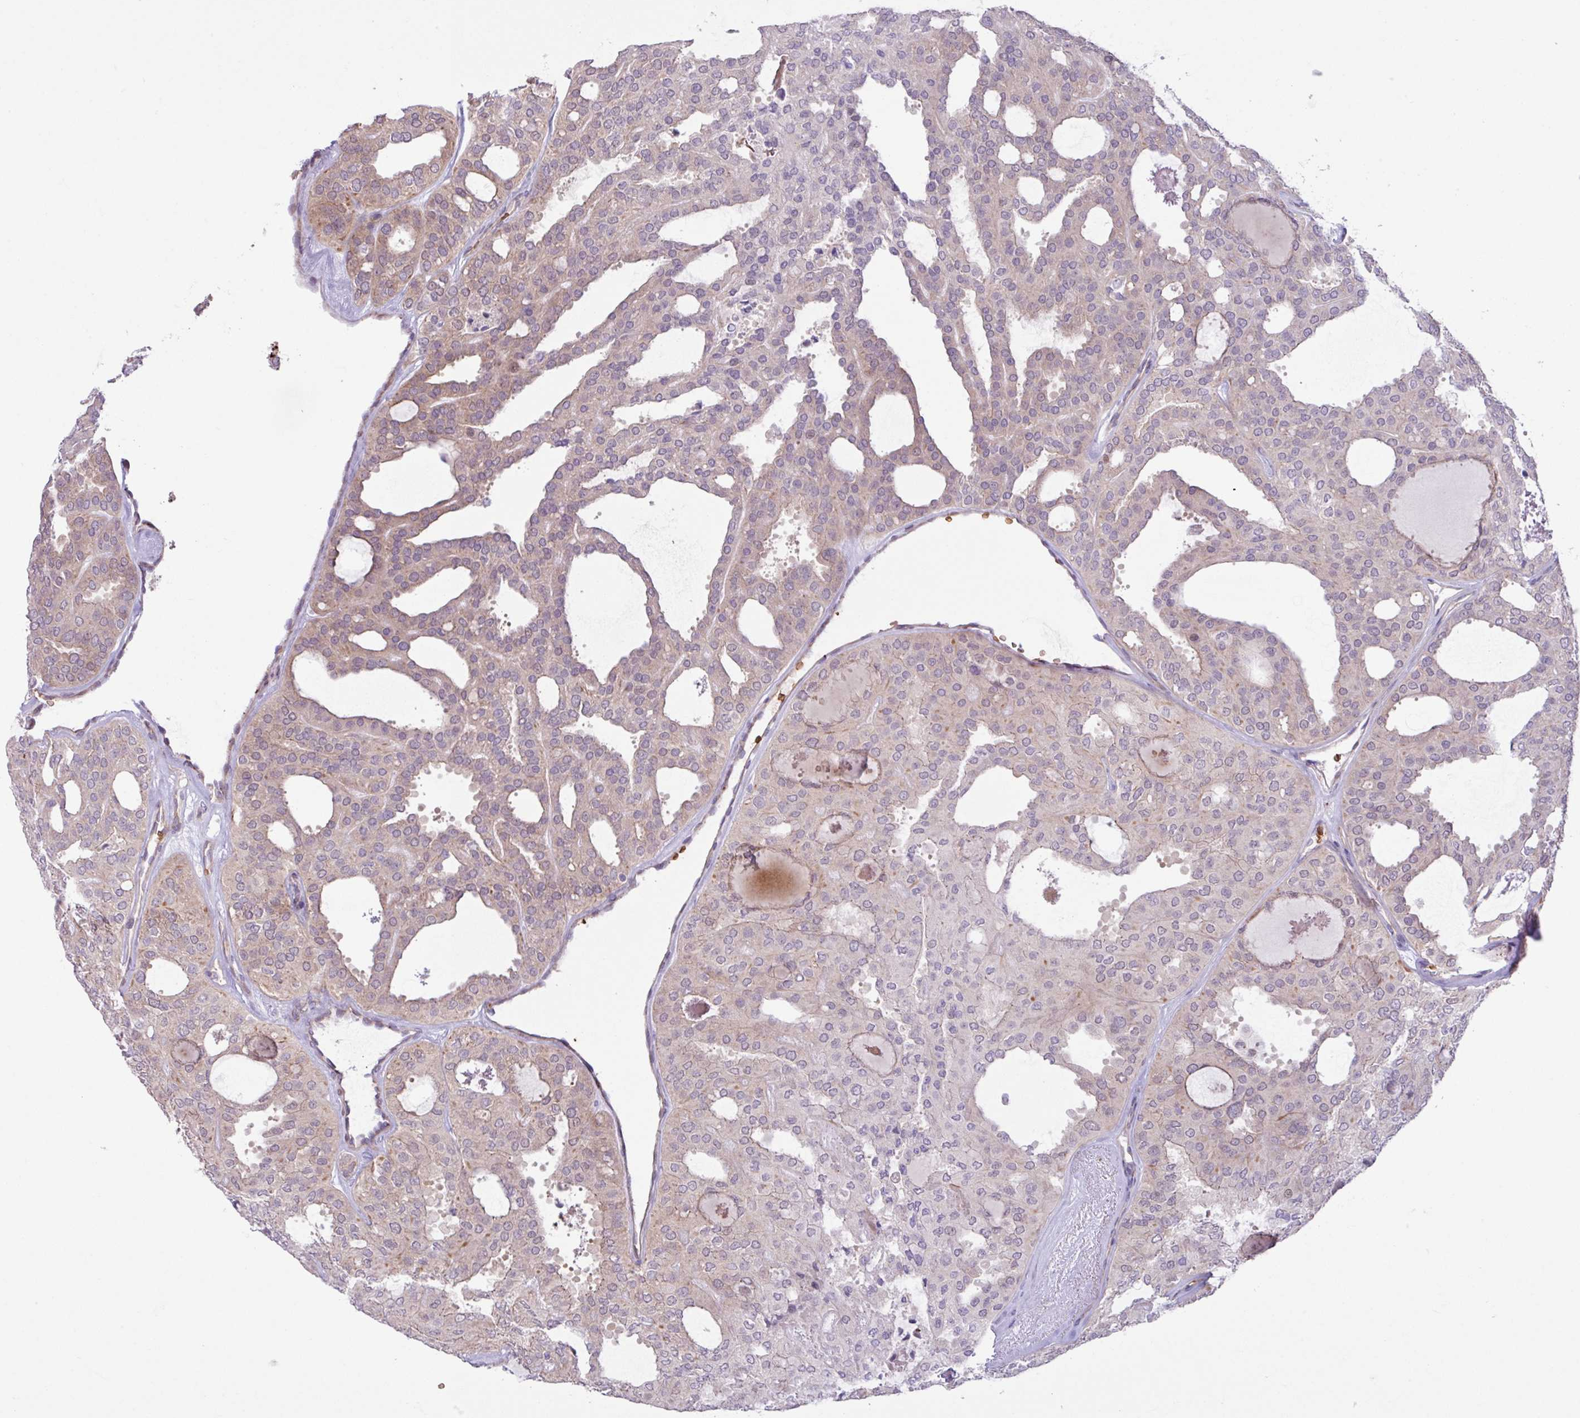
{"staining": {"intensity": "weak", "quantity": ">75%", "location": "cytoplasmic/membranous"}, "tissue": "thyroid cancer", "cell_type": "Tumor cells", "image_type": "cancer", "snomed": [{"axis": "morphology", "description": "Follicular adenoma carcinoma, NOS"}, {"axis": "topography", "description": "Thyroid gland"}], "caption": "Immunohistochemical staining of human follicular adenoma carcinoma (thyroid) displays low levels of weak cytoplasmic/membranous protein staining in about >75% of tumor cells. (DAB IHC with brightfield microscopy, high magnification).", "gene": "RAD21L1", "patient": {"sex": "male", "age": 75}}